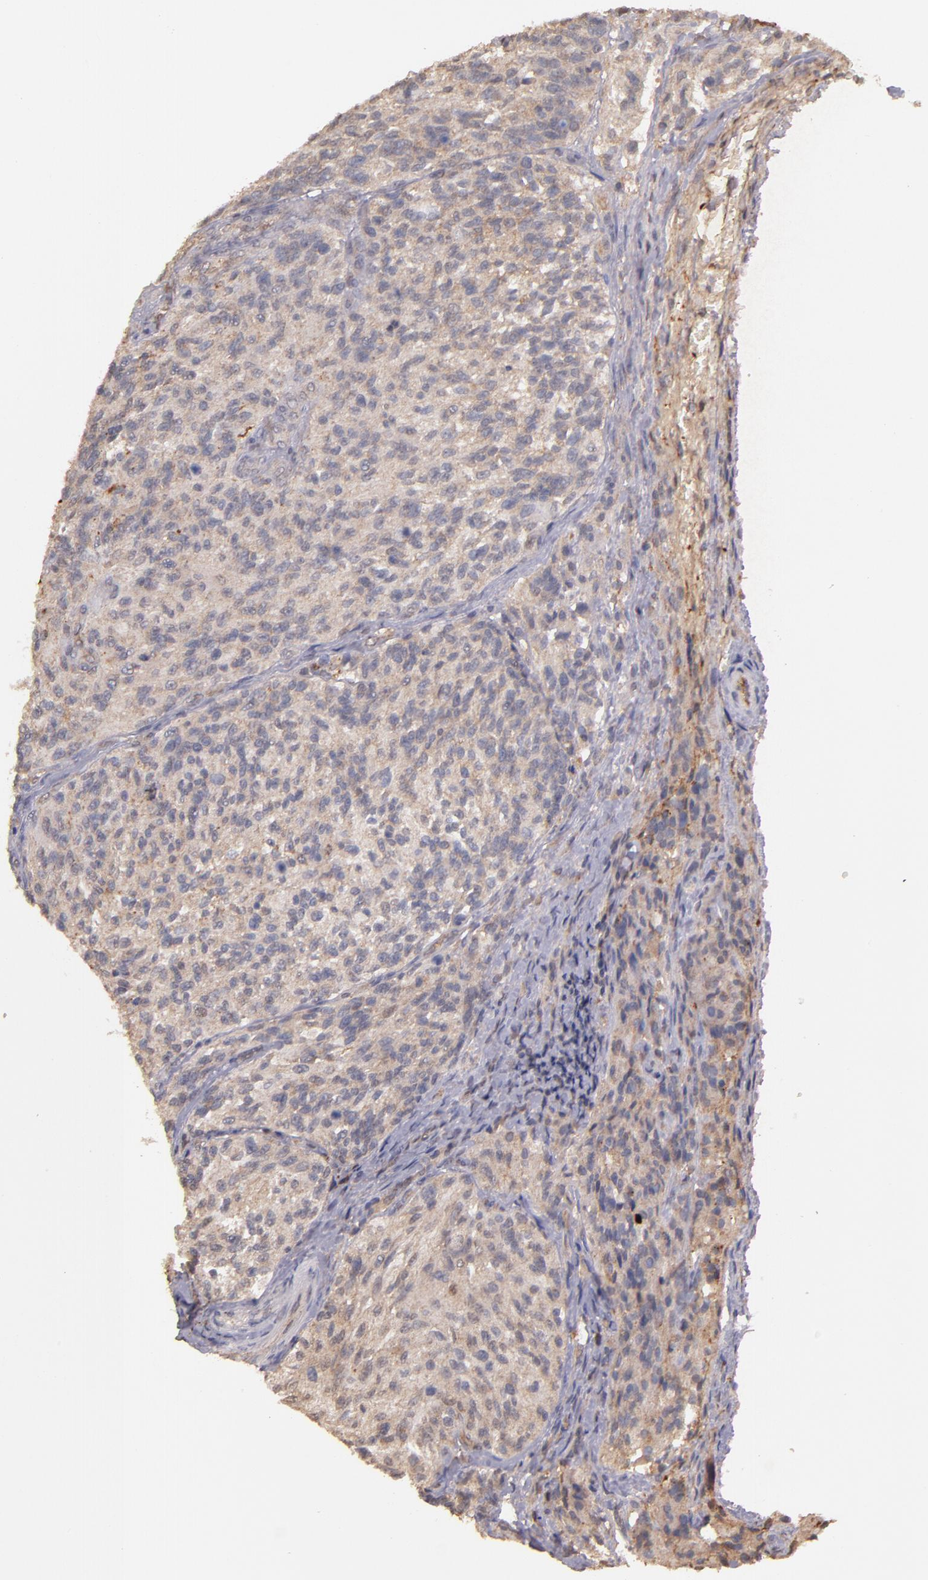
{"staining": {"intensity": "moderate", "quantity": ">75%", "location": "cytoplasmic/membranous"}, "tissue": "glioma", "cell_type": "Tumor cells", "image_type": "cancer", "snomed": [{"axis": "morphology", "description": "Normal tissue, NOS"}, {"axis": "morphology", "description": "Glioma, malignant, High grade"}, {"axis": "topography", "description": "Cerebral cortex"}], "caption": "Immunohistochemical staining of human glioma reveals moderate cytoplasmic/membranous protein staining in approximately >75% of tumor cells.", "gene": "SERPINC1", "patient": {"sex": "male", "age": 56}}